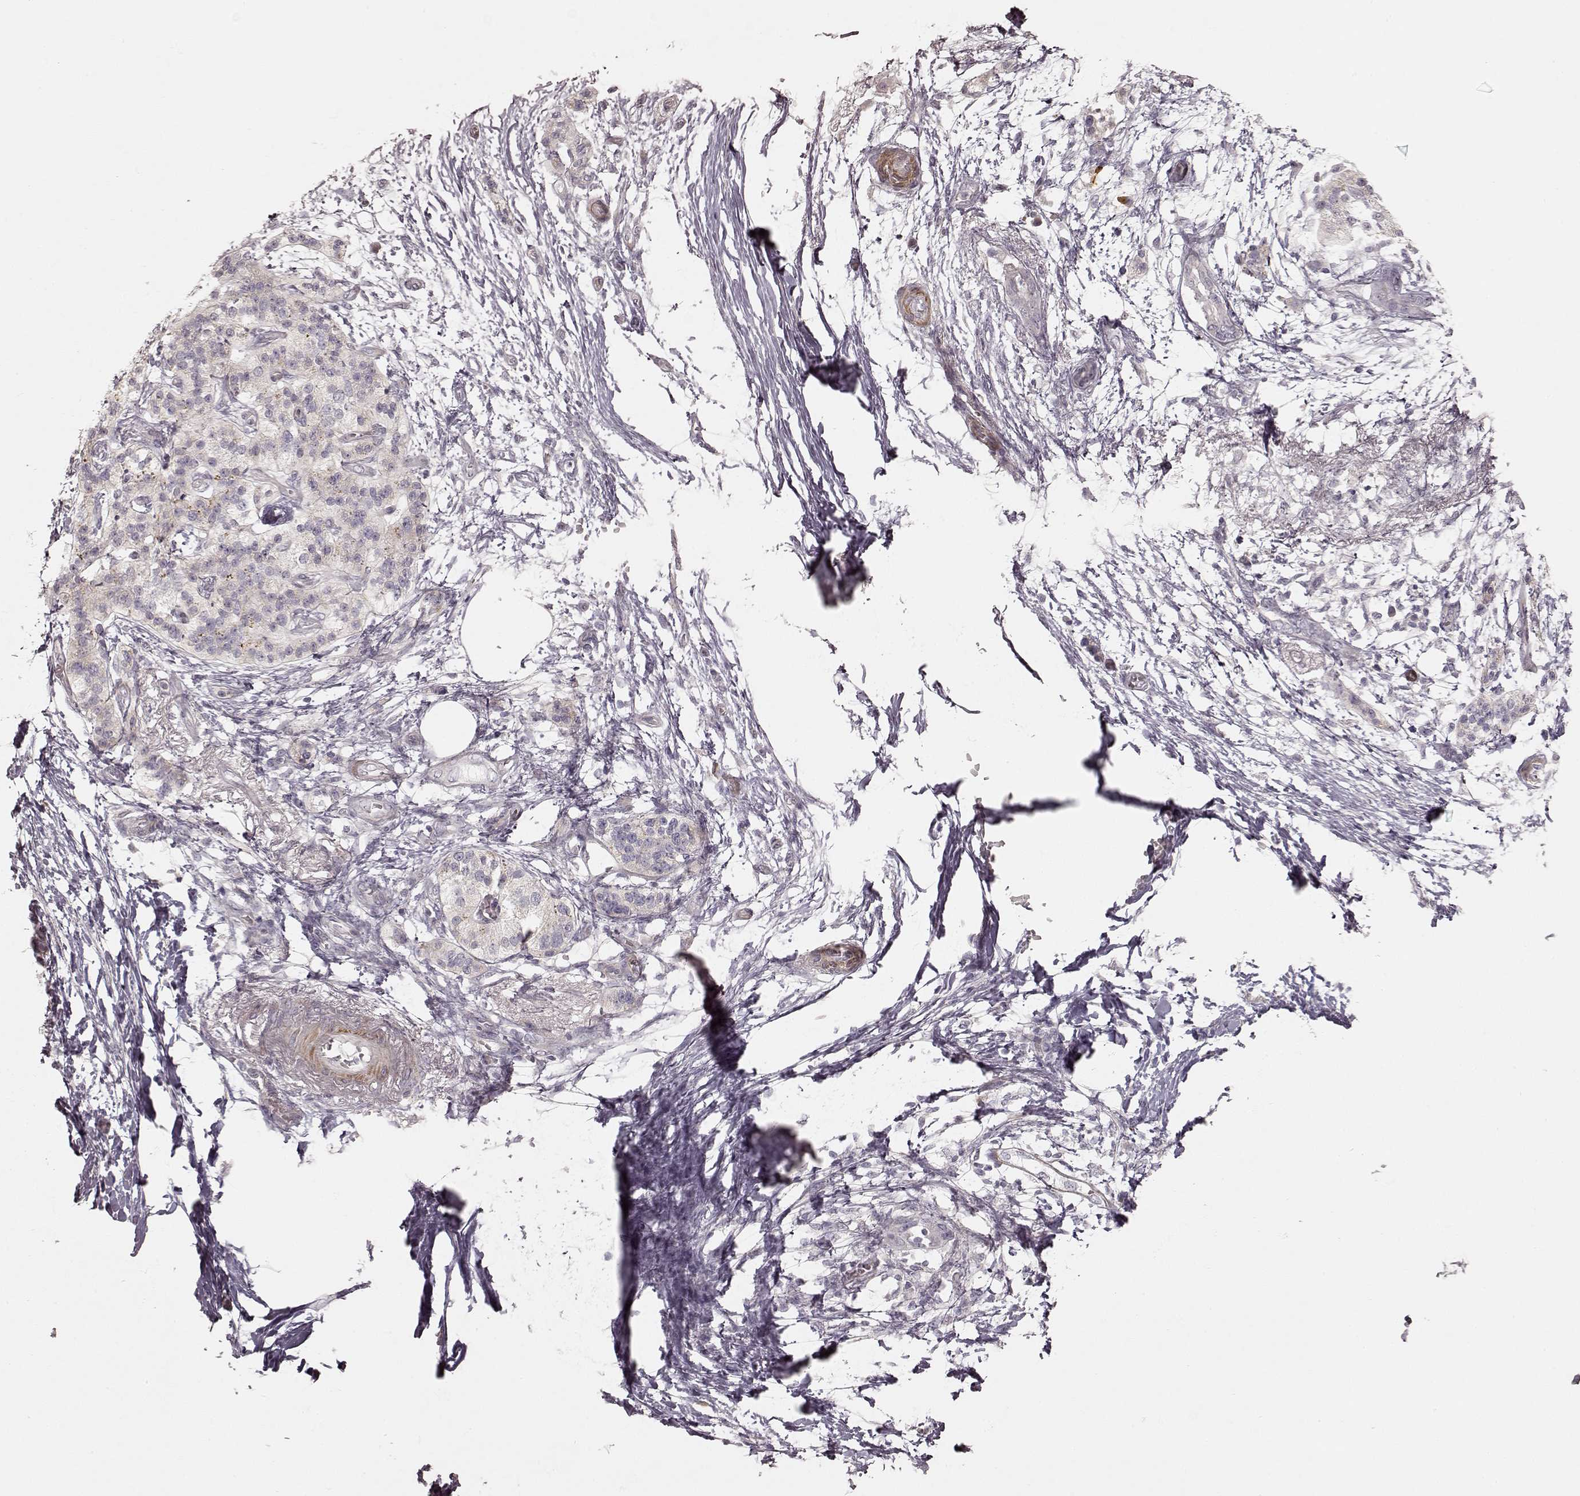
{"staining": {"intensity": "negative", "quantity": "none", "location": "none"}, "tissue": "pancreatic cancer", "cell_type": "Tumor cells", "image_type": "cancer", "snomed": [{"axis": "morphology", "description": "Adenocarcinoma, NOS"}, {"axis": "topography", "description": "Pancreas"}], "caption": "Tumor cells are negative for protein expression in human pancreatic adenocarcinoma. (Brightfield microscopy of DAB immunohistochemistry (IHC) at high magnification).", "gene": "KCNJ9", "patient": {"sex": "female", "age": 72}}